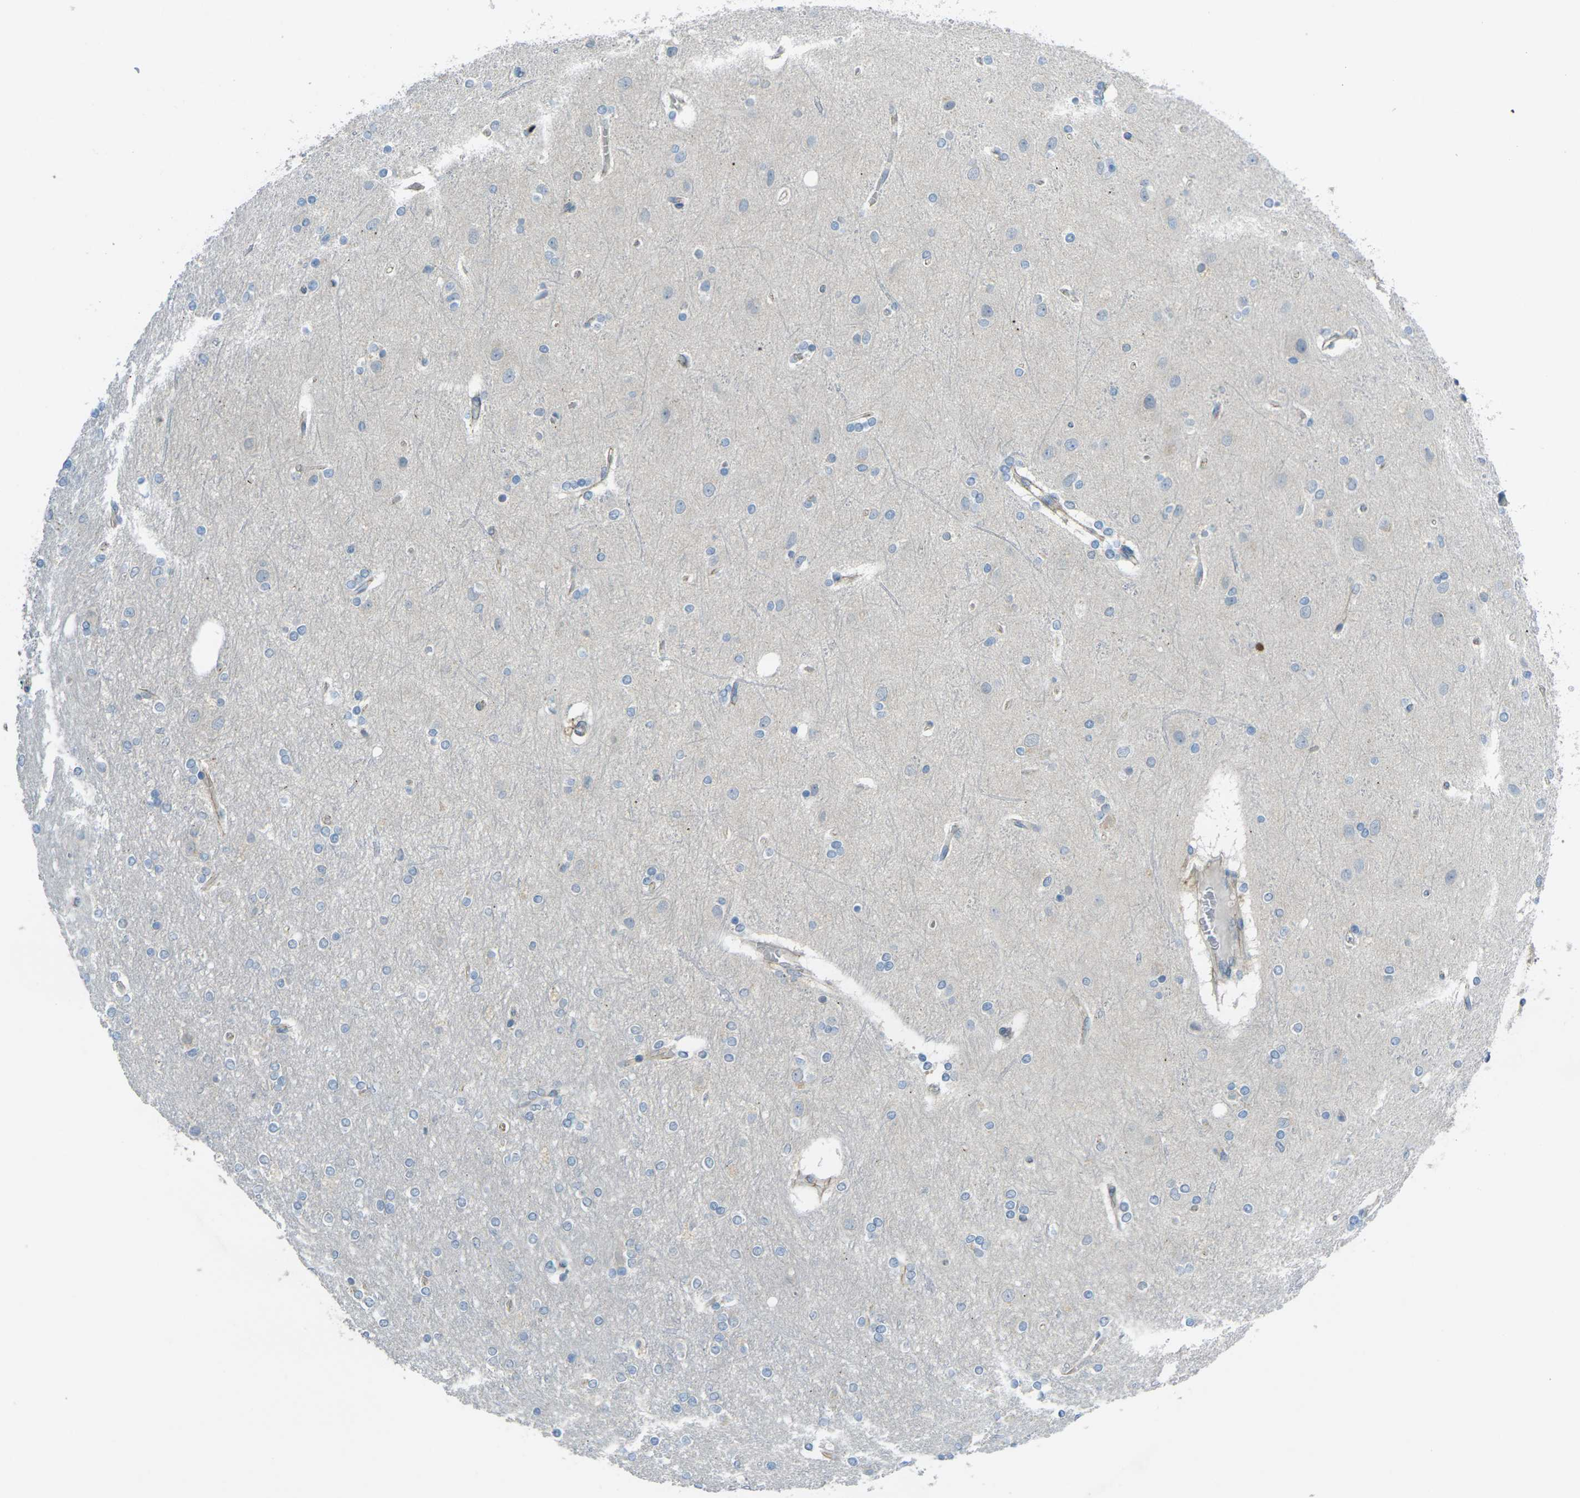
{"staining": {"intensity": "negative", "quantity": "none", "location": "none"}, "tissue": "cerebral cortex", "cell_type": "Endothelial cells", "image_type": "normal", "snomed": [{"axis": "morphology", "description": "Normal tissue, NOS"}, {"axis": "topography", "description": "Cerebral cortex"}], "caption": "The IHC photomicrograph has no significant positivity in endothelial cells of cerebral cortex. The staining was performed using DAB to visualize the protein expression in brown, while the nuclei were stained in blue with hematoxylin (Magnification: 20x).", "gene": "RHBDD1", "patient": {"sex": "female", "age": 54}}